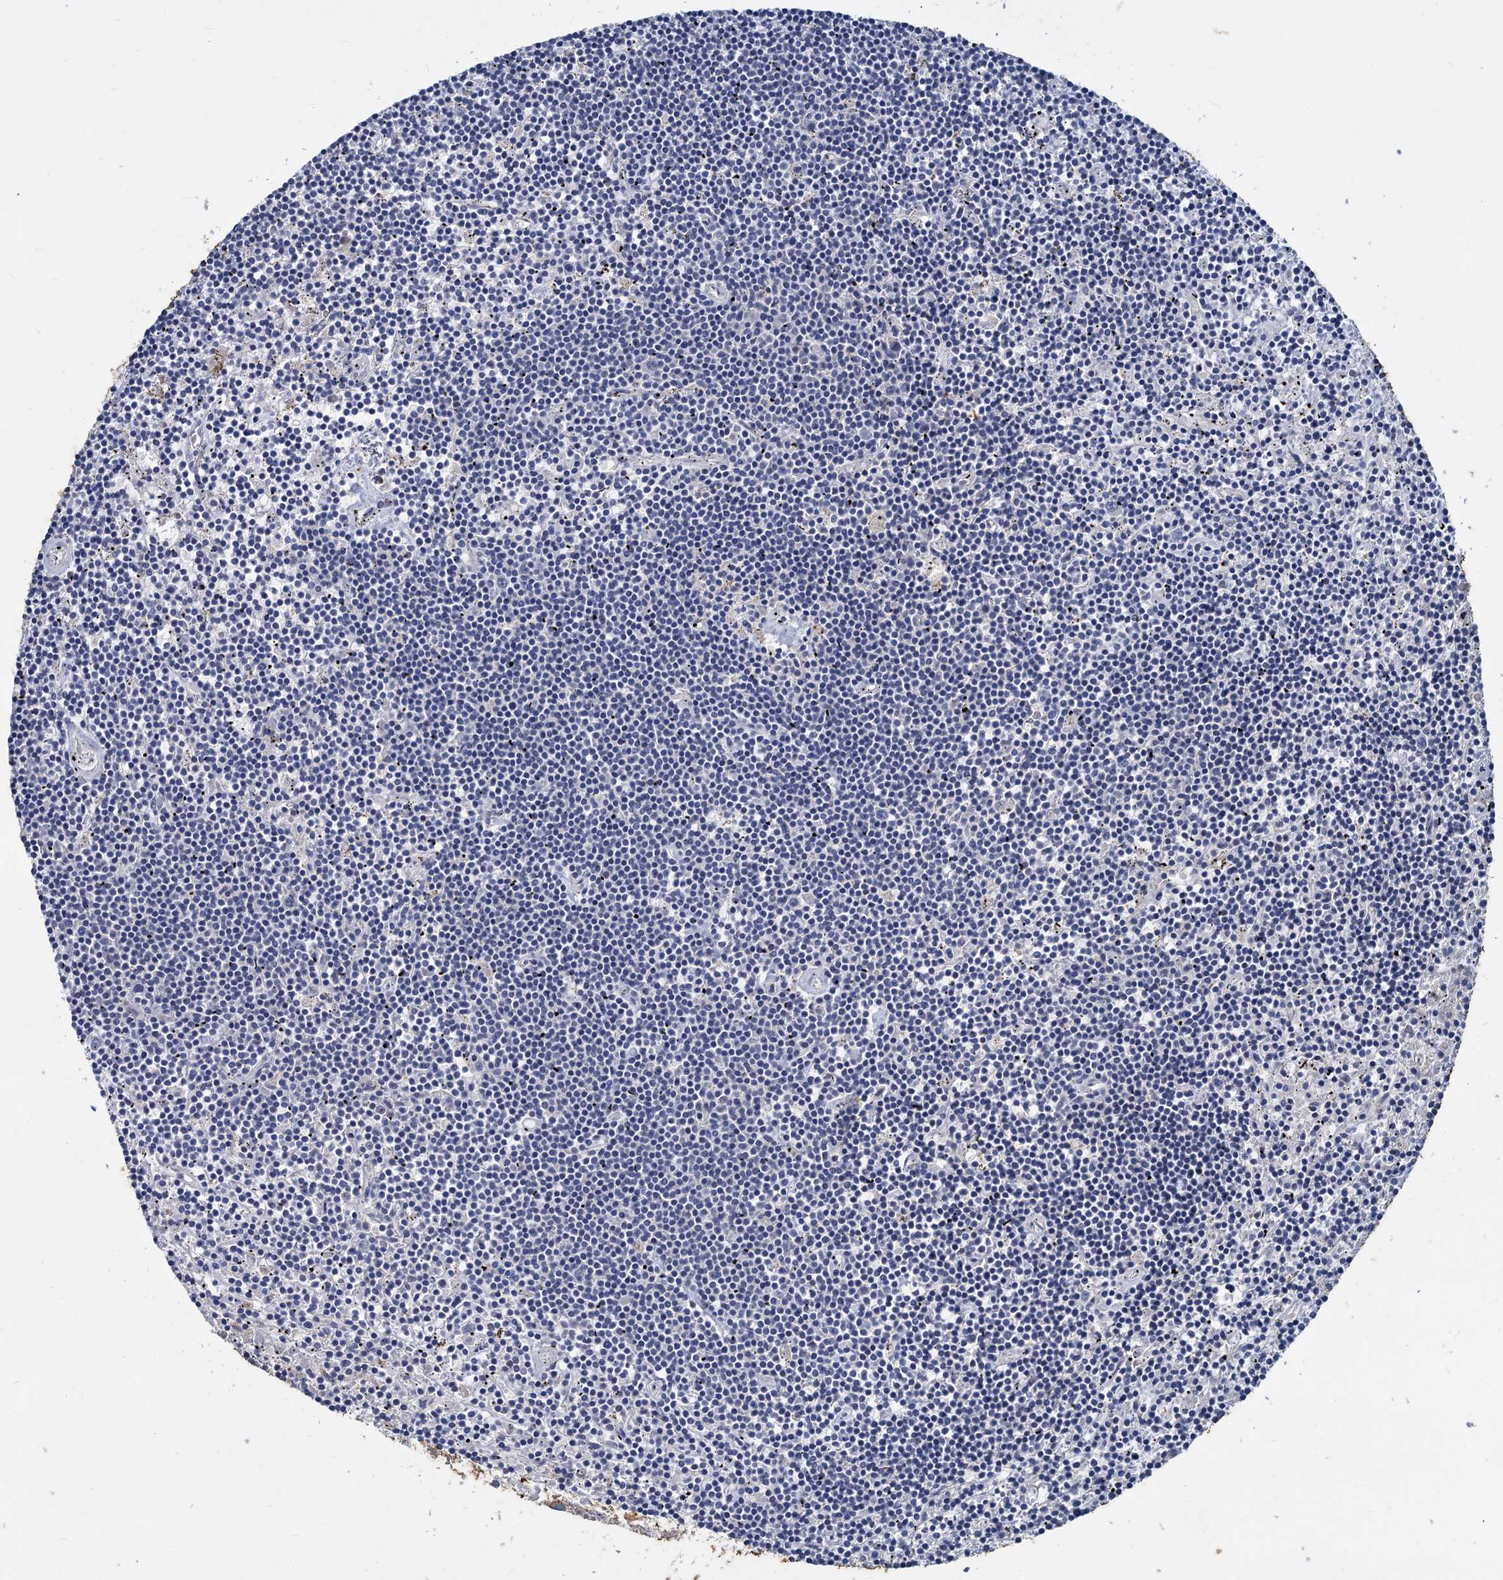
{"staining": {"intensity": "negative", "quantity": "none", "location": "none"}, "tissue": "lymphoma", "cell_type": "Tumor cells", "image_type": "cancer", "snomed": [{"axis": "morphology", "description": "Malignant lymphoma, non-Hodgkin's type, Low grade"}, {"axis": "topography", "description": "Spleen"}], "caption": "This is a photomicrograph of immunohistochemistry staining of low-grade malignant lymphoma, non-Hodgkin's type, which shows no expression in tumor cells. The staining was performed using DAB to visualize the protein expression in brown, while the nuclei were stained in blue with hematoxylin (Magnification: 20x).", "gene": "SLC2A7", "patient": {"sex": "male", "age": 76}}